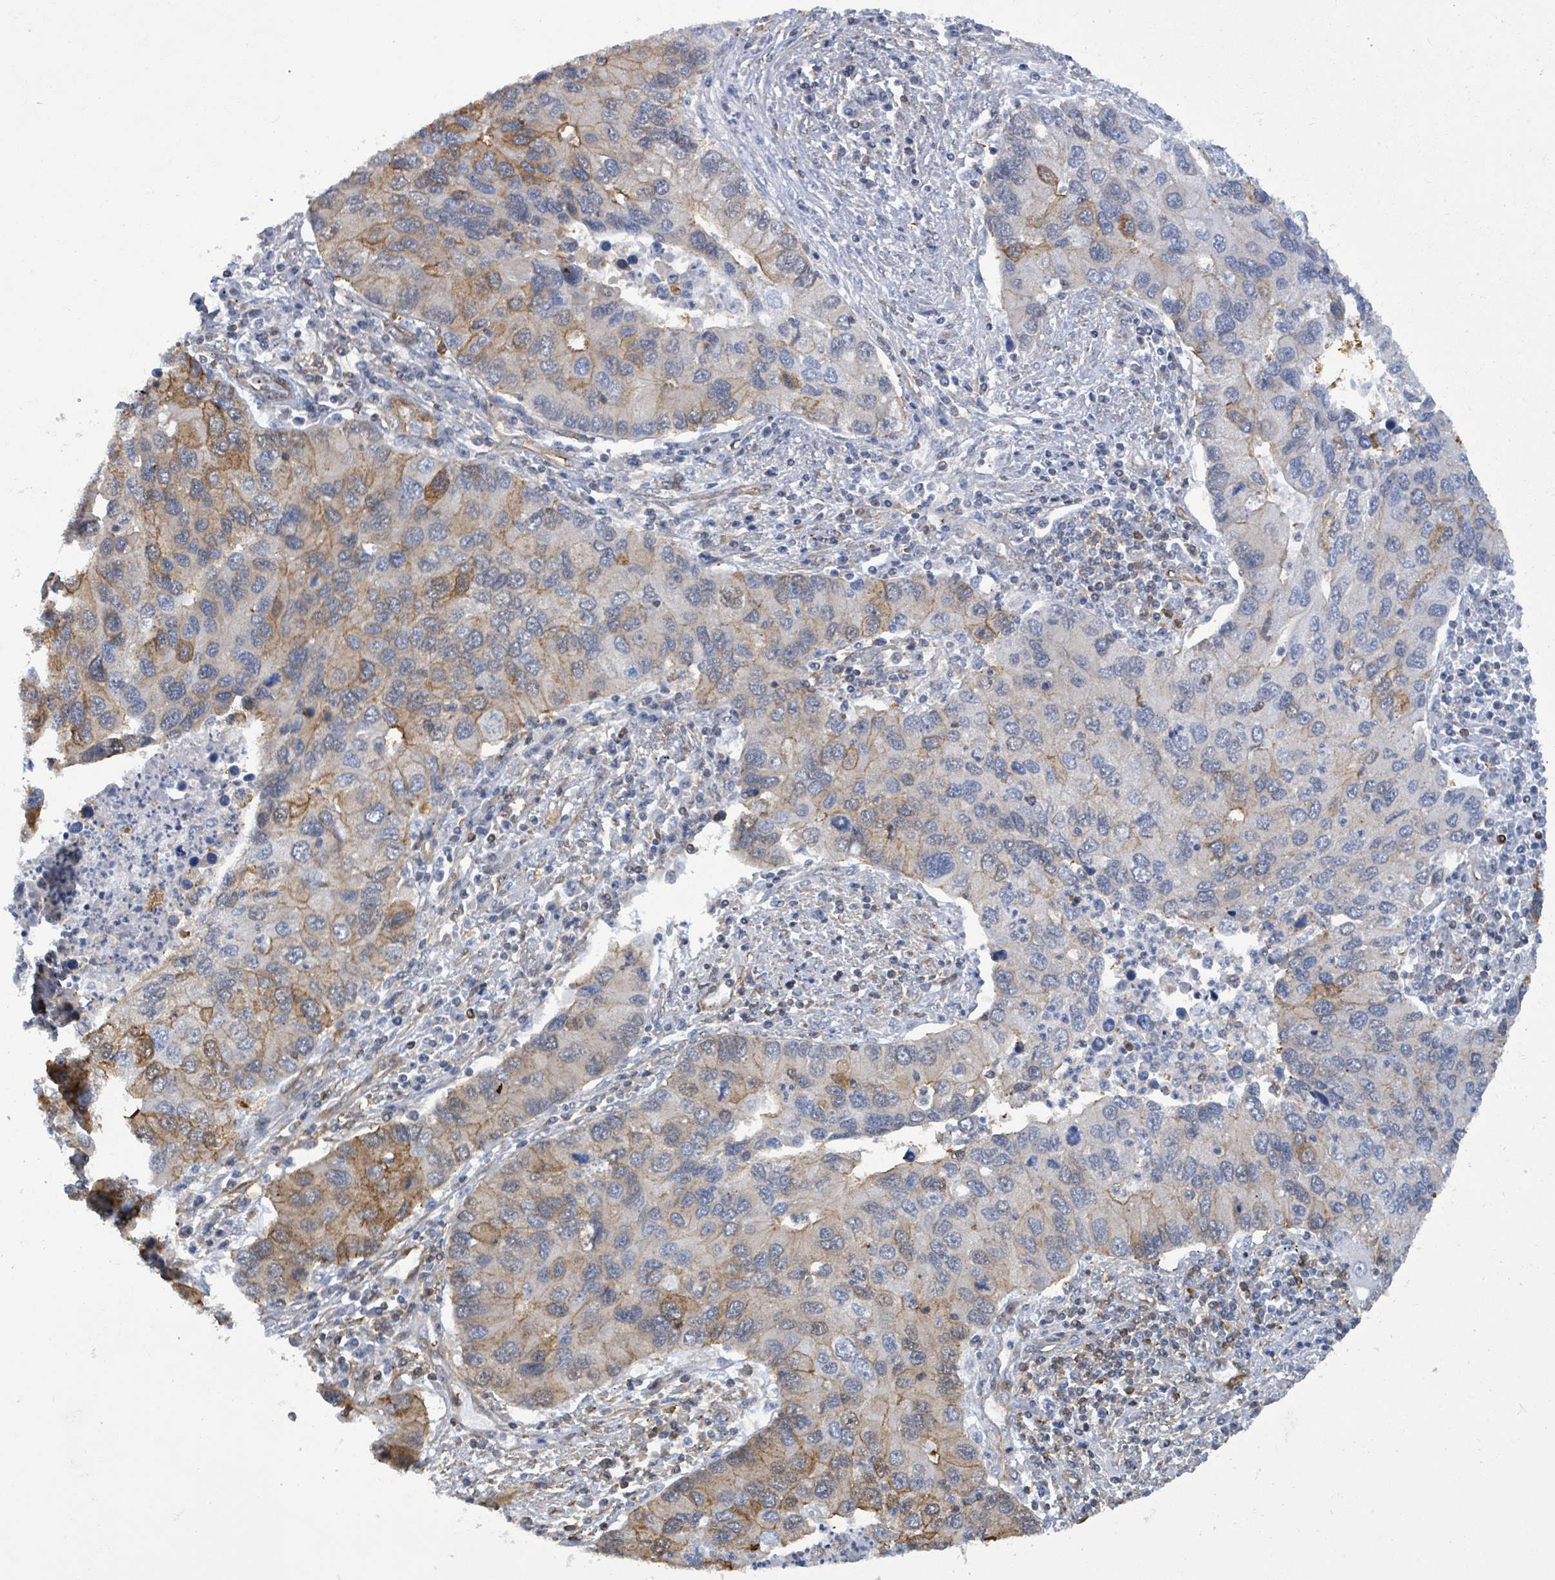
{"staining": {"intensity": "moderate", "quantity": "<25%", "location": "cytoplasmic/membranous"}, "tissue": "lung cancer", "cell_type": "Tumor cells", "image_type": "cancer", "snomed": [{"axis": "morphology", "description": "Aneuploidy"}, {"axis": "morphology", "description": "Adenocarcinoma, NOS"}, {"axis": "topography", "description": "Lymph node"}, {"axis": "topography", "description": "Lung"}], "caption": "Immunohistochemistry of lung adenocarcinoma demonstrates low levels of moderate cytoplasmic/membranous expression in about <25% of tumor cells. The protein of interest is stained brown, and the nuclei are stained in blue (DAB (3,3'-diaminobenzidine) IHC with brightfield microscopy, high magnification).", "gene": "PRKRIP1", "patient": {"sex": "female", "age": 74}}